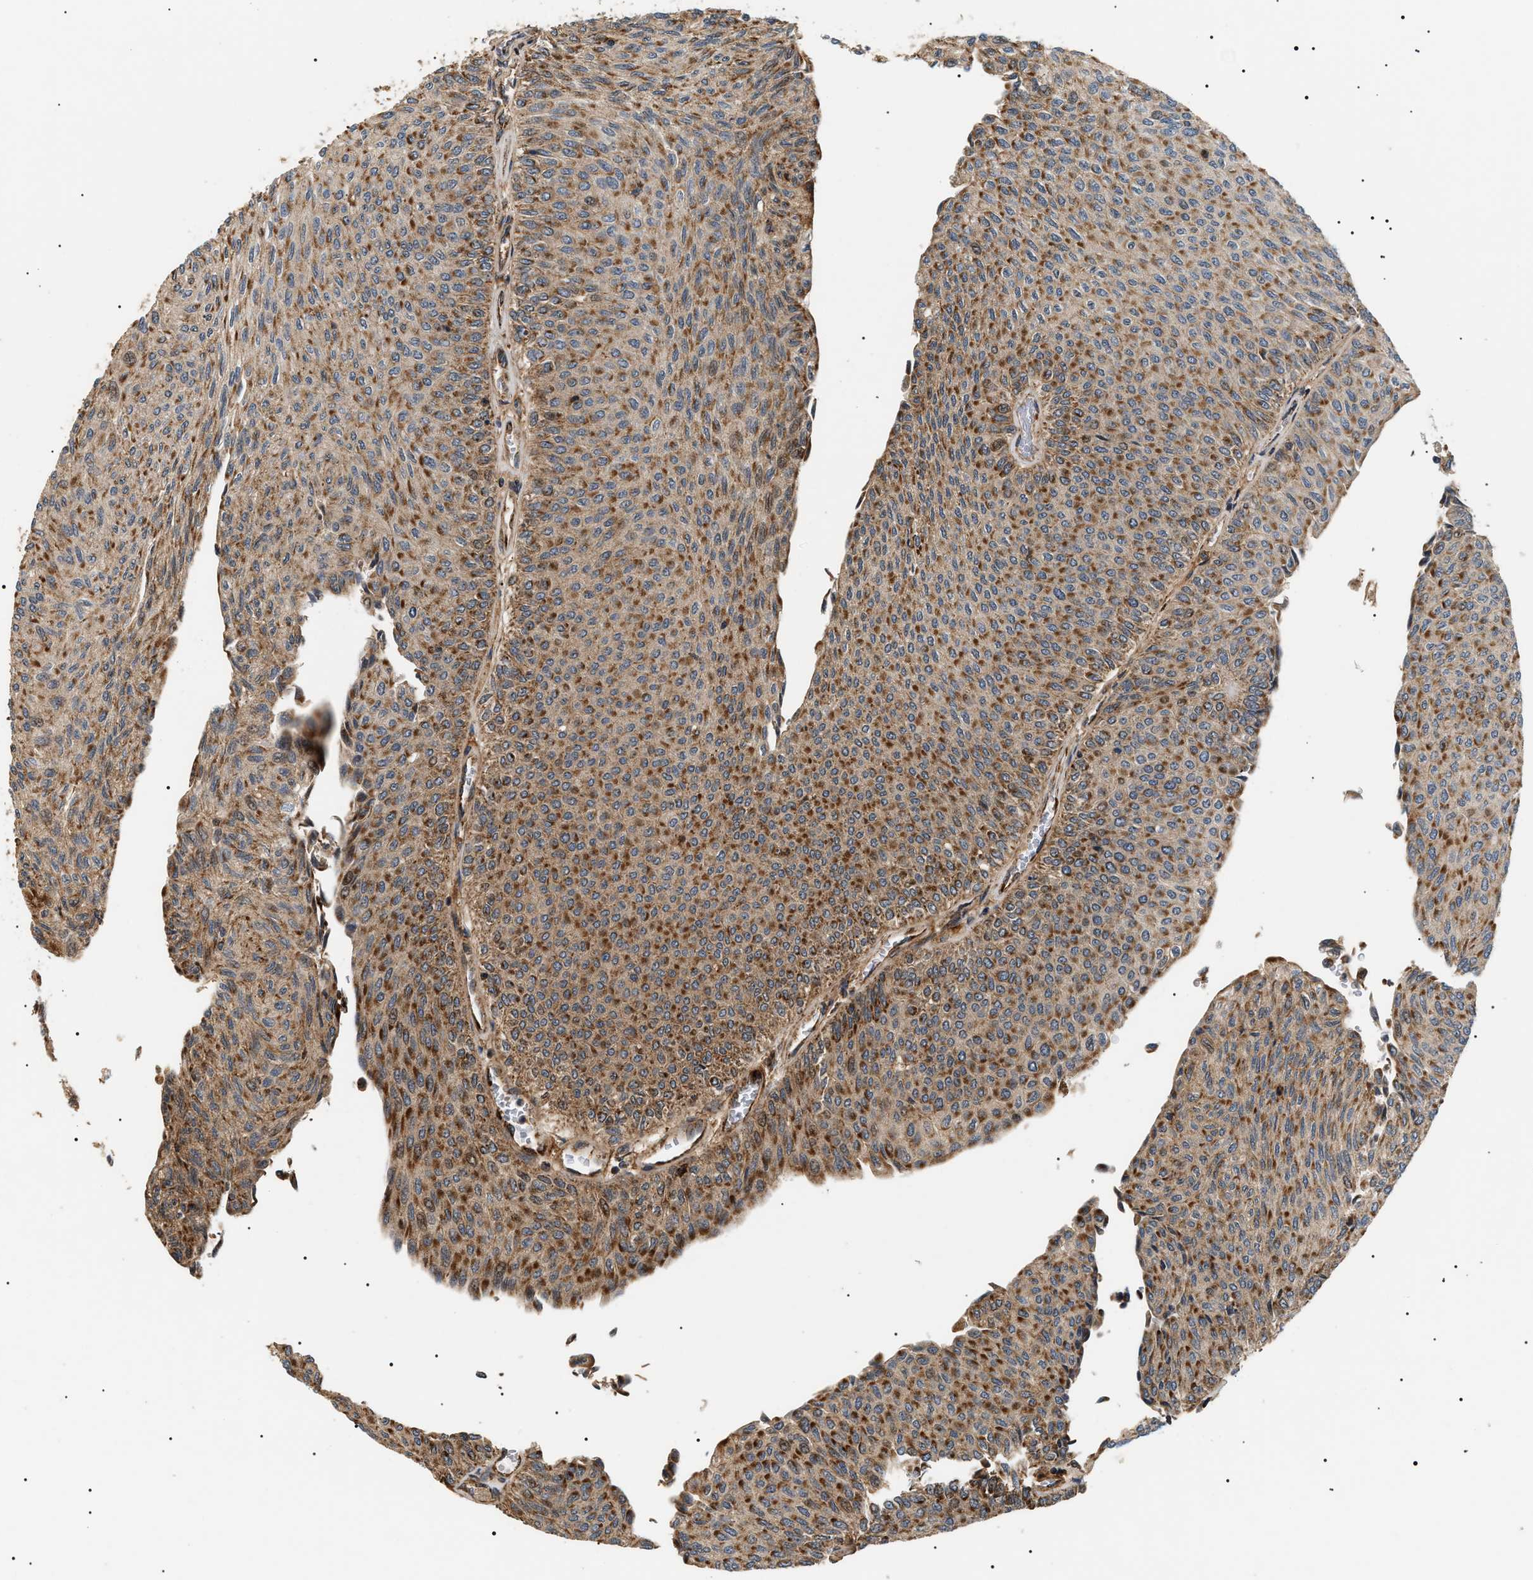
{"staining": {"intensity": "strong", "quantity": ">75%", "location": "cytoplasmic/membranous"}, "tissue": "urothelial cancer", "cell_type": "Tumor cells", "image_type": "cancer", "snomed": [{"axis": "morphology", "description": "Urothelial carcinoma, Low grade"}, {"axis": "topography", "description": "Urinary bladder"}], "caption": "Urothelial carcinoma (low-grade) tissue exhibits strong cytoplasmic/membranous expression in about >75% of tumor cells", "gene": "ZBTB26", "patient": {"sex": "male", "age": 78}}